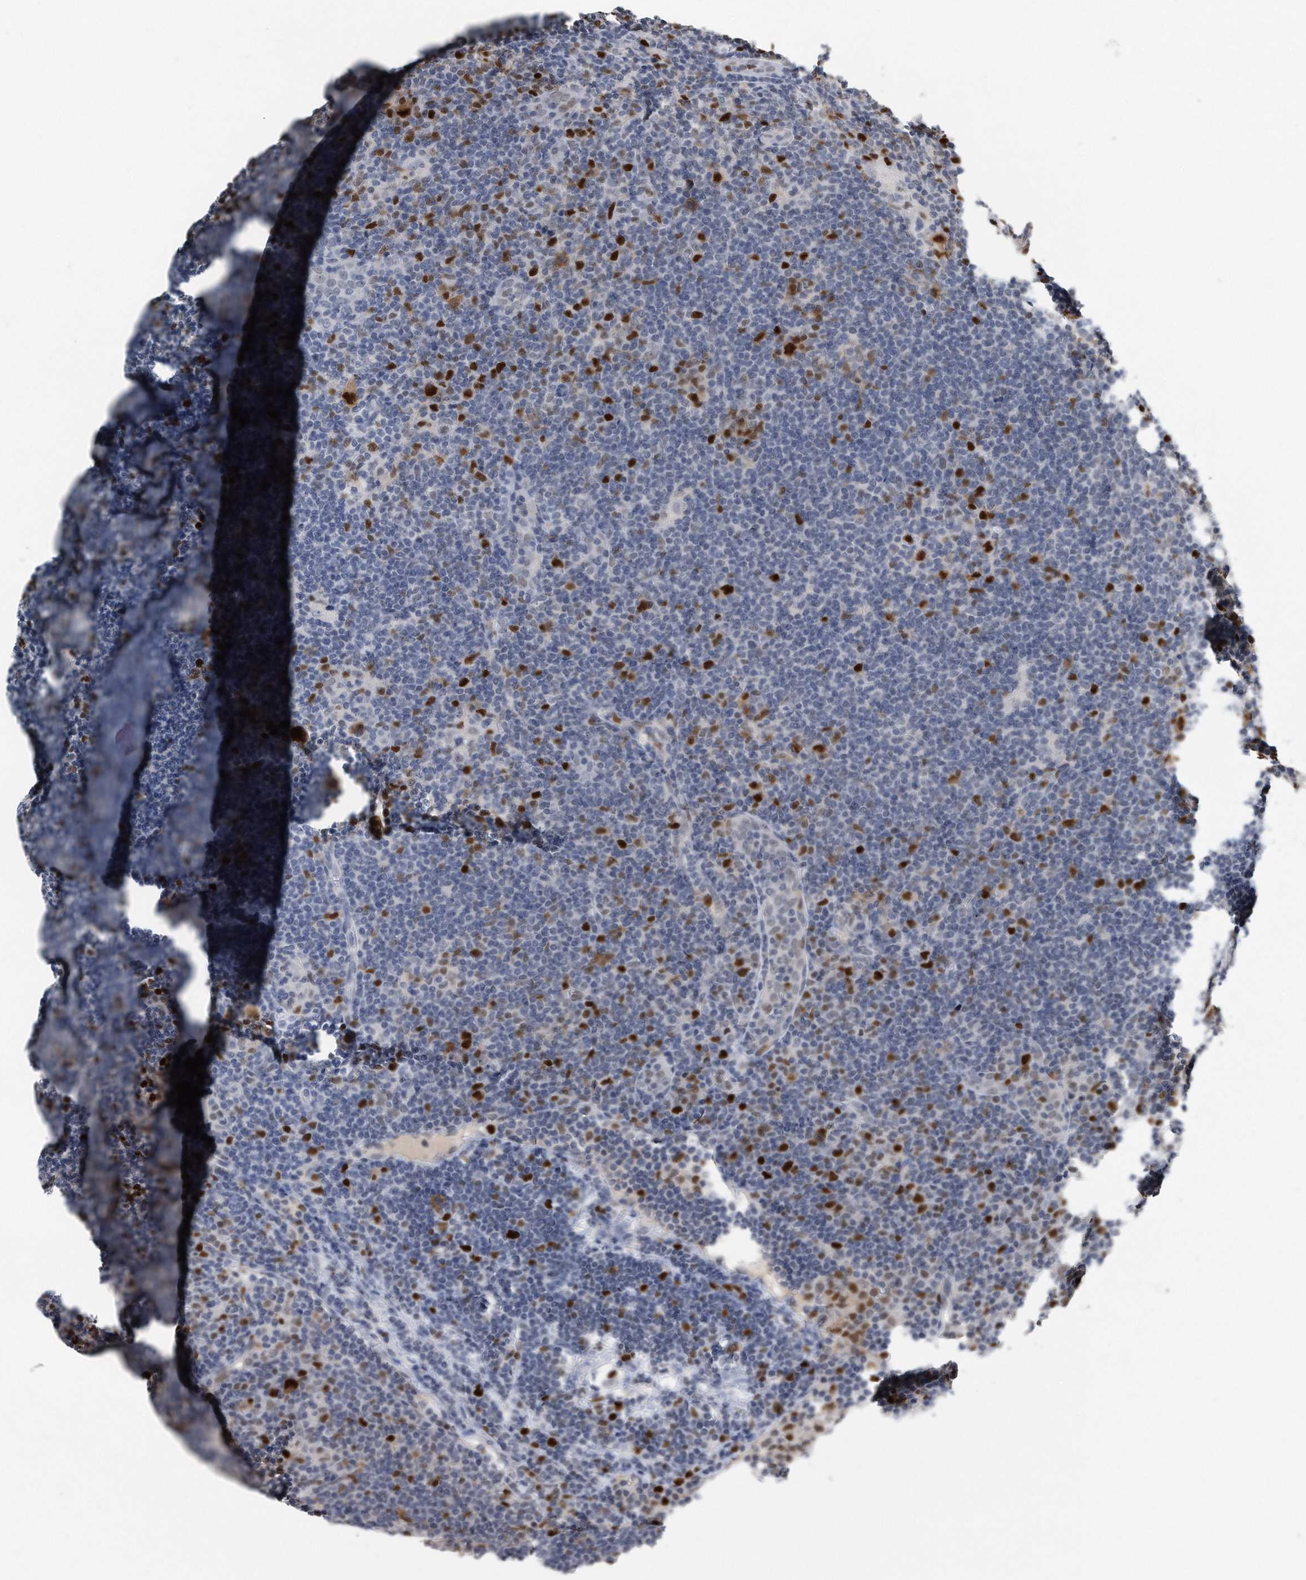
{"staining": {"intensity": "strong", "quantity": ">75%", "location": "nuclear"}, "tissue": "lymphoma", "cell_type": "Tumor cells", "image_type": "cancer", "snomed": [{"axis": "morphology", "description": "Hodgkin's disease, NOS"}, {"axis": "topography", "description": "Lymph node"}], "caption": "Human Hodgkin's disease stained with a brown dye reveals strong nuclear positive staining in approximately >75% of tumor cells.", "gene": "PCNA", "patient": {"sex": "female", "age": 57}}